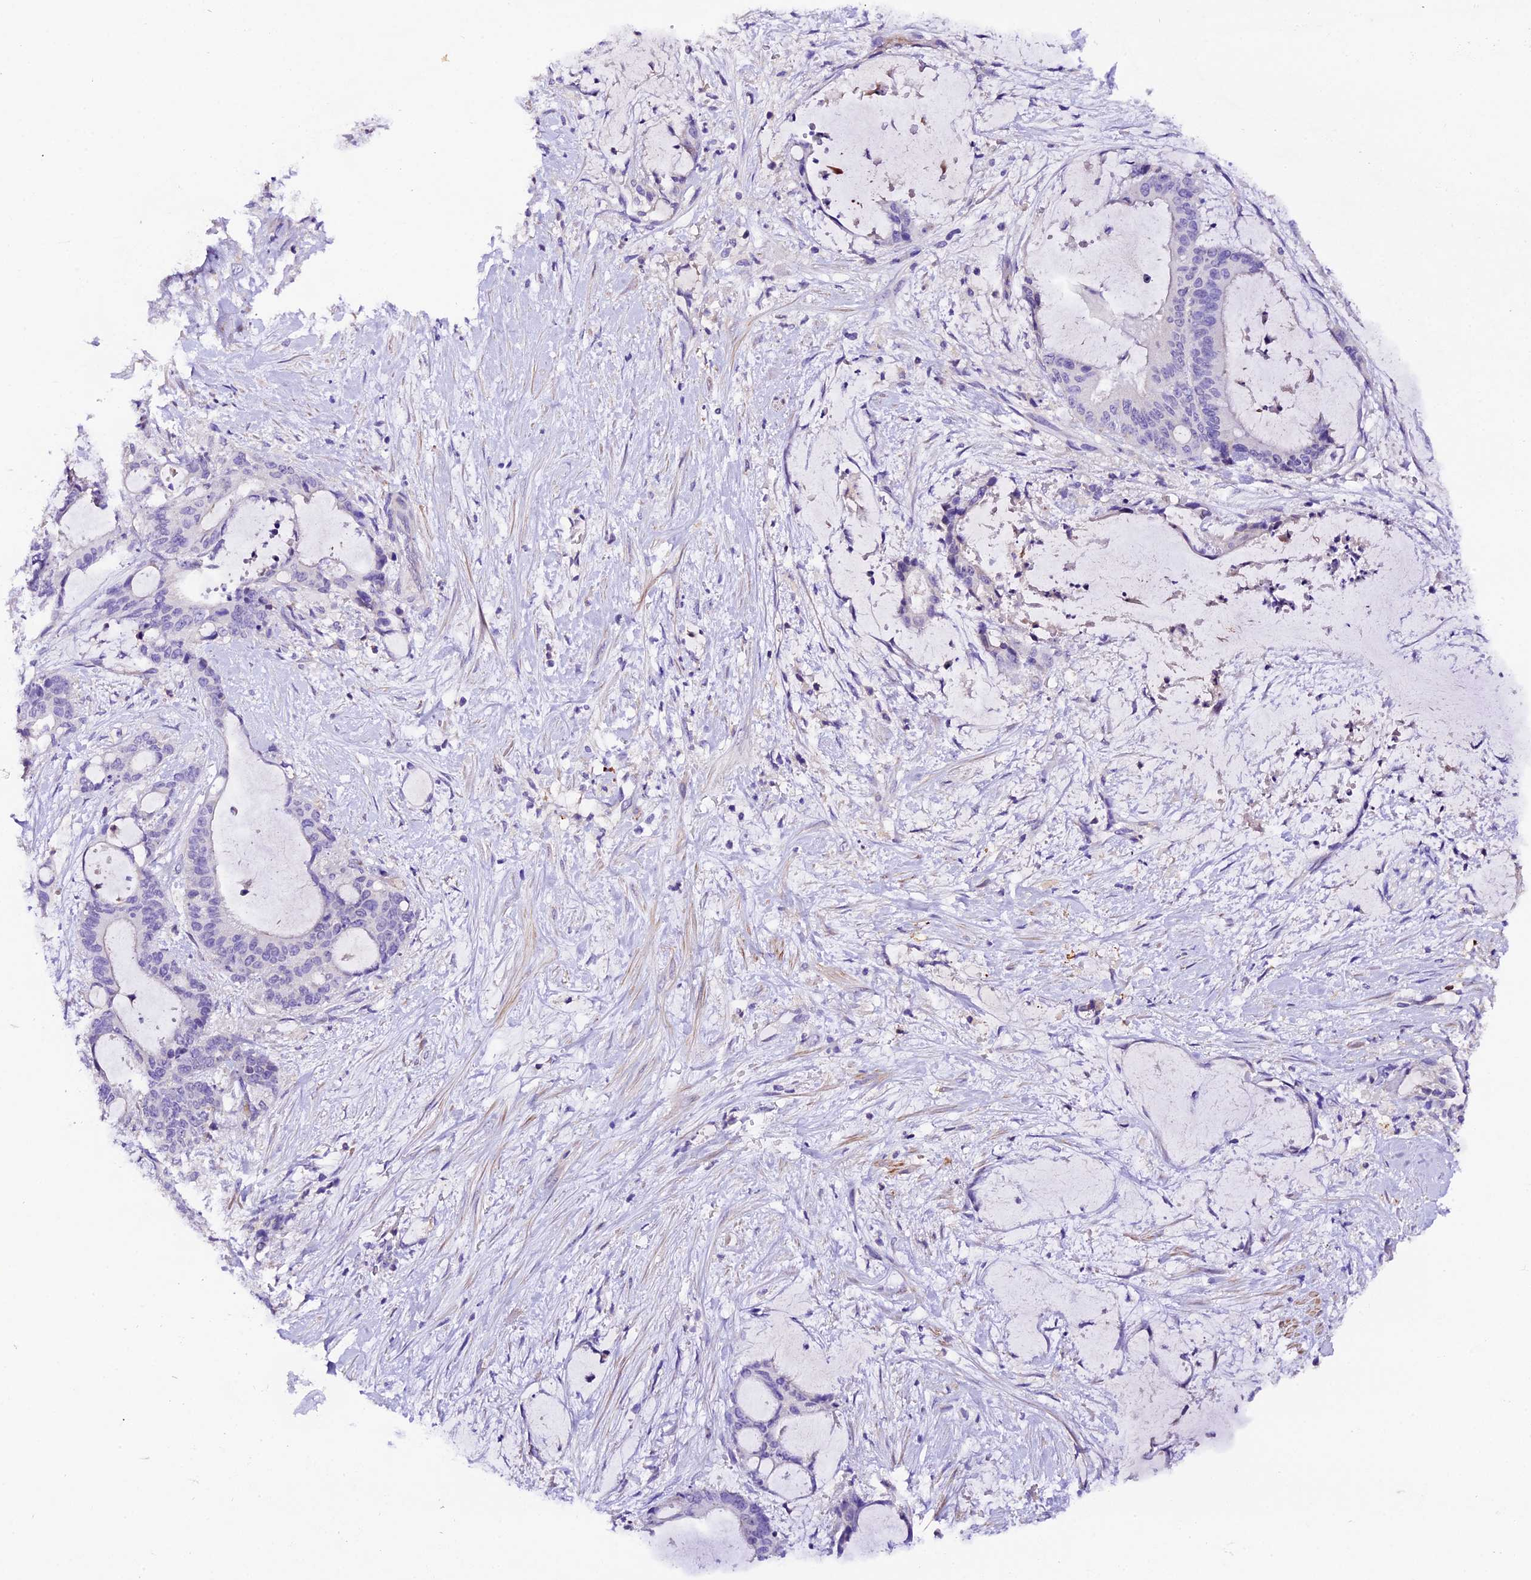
{"staining": {"intensity": "negative", "quantity": "none", "location": "none"}, "tissue": "liver cancer", "cell_type": "Tumor cells", "image_type": "cancer", "snomed": [{"axis": "morphology", "description": "Normal tissue, NOS"}, {"axis": "morphology", "description": "Cholangiocarcinoma"}, {"axis": "topography", "description": "Liver"}, {"axis": "topography", "description": "Peripheral nerve tissue"}], "caption": "Tumor cells show no significant protein positivity in liver cancer (cholangiocarcinoma).", "gene": "MEX3B", "patient": {"sex": "female", "age": 73}}